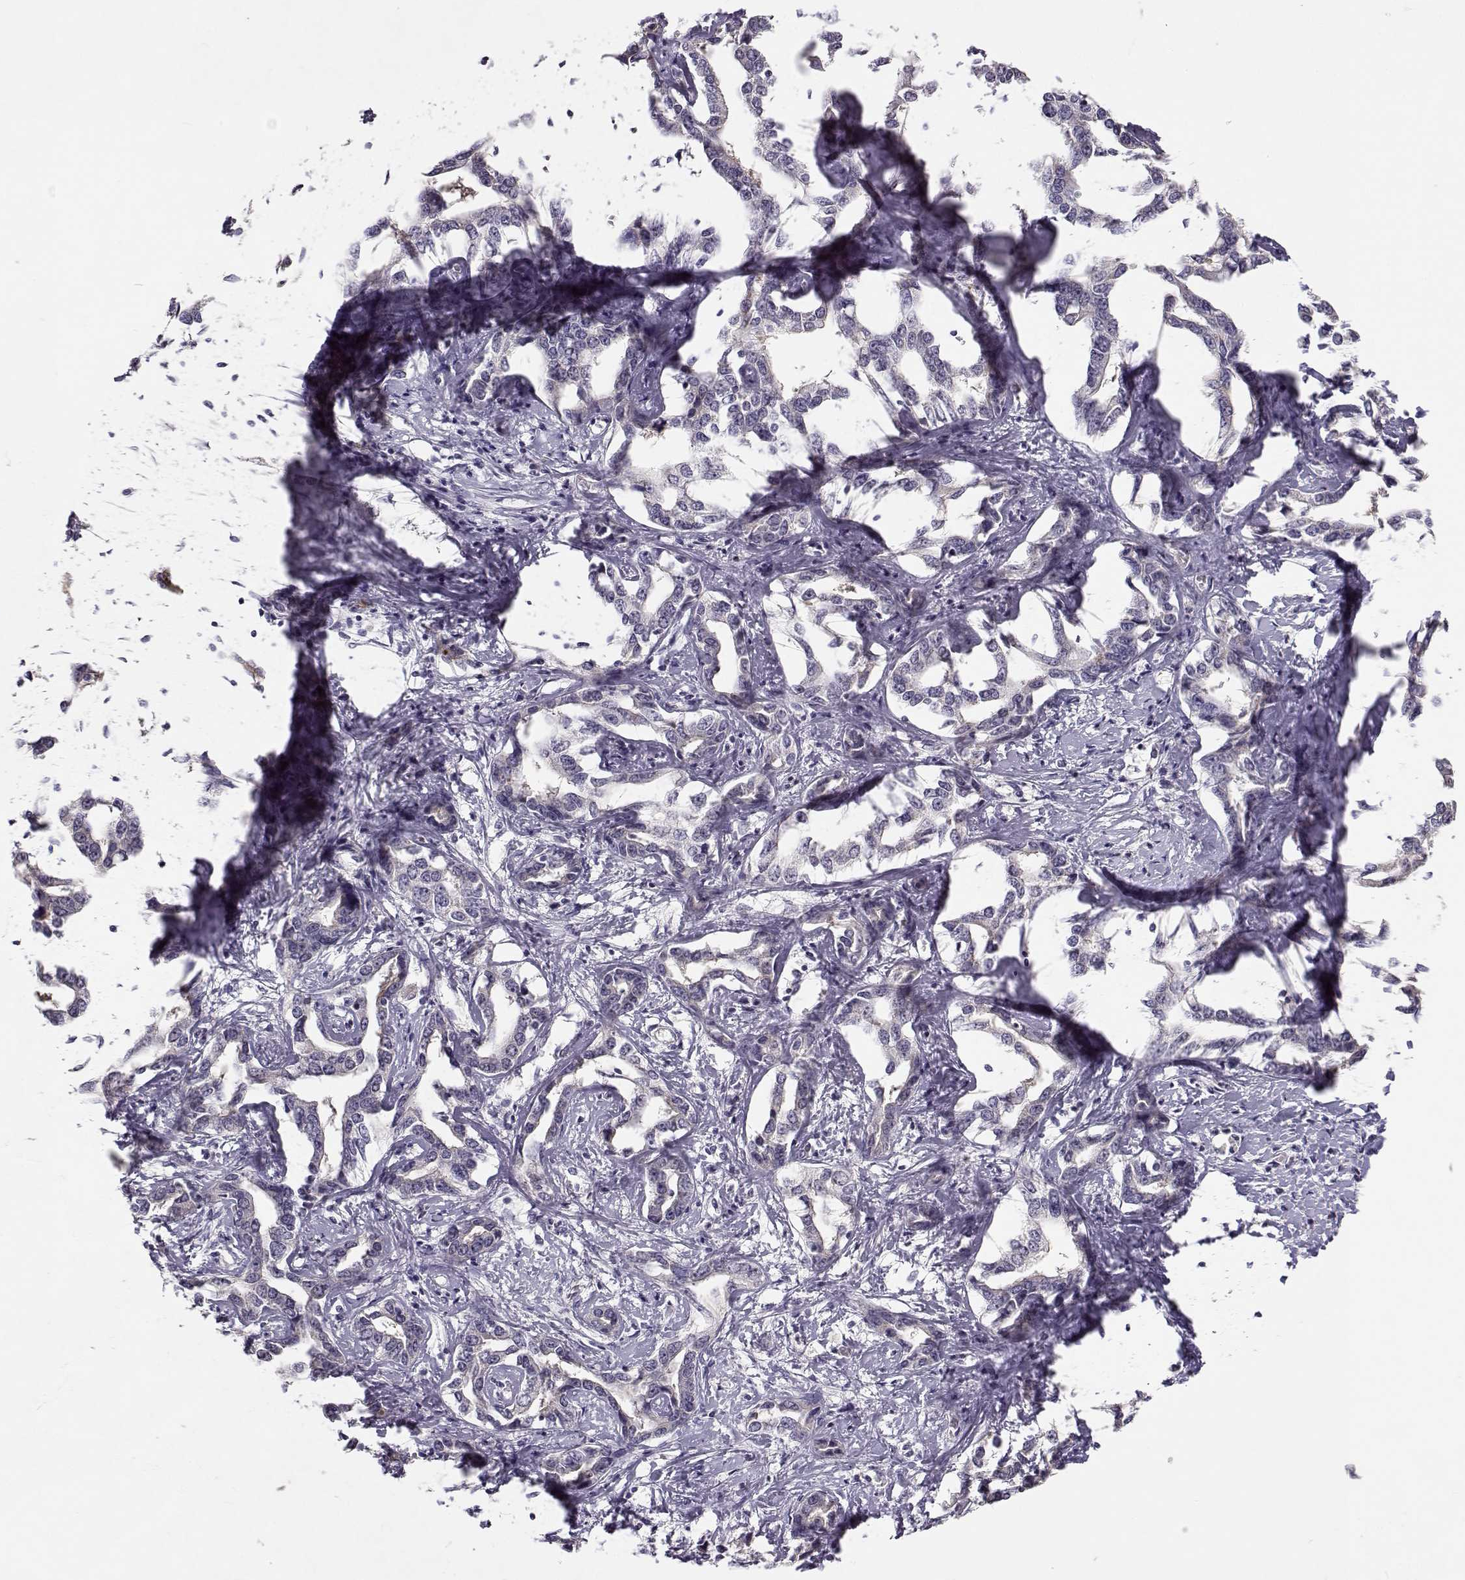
{"staining": {"intensity": "negative", "quantity": "none", "location": "none"}, "tissue": "liver cancer", "cell_type": "Tumor cells", "image_type": "cancer", "snomed": [{"axis": "morphology", "description": "Cholangiocarcinoma"}, {"axis": "topography", "description": "Liver"}], "caption": "Tumor cells show no significant staining in cholangiocarcinoma (liver).", "gene": "TMEM145", "patient": {"sex": "male", "age": 59}}